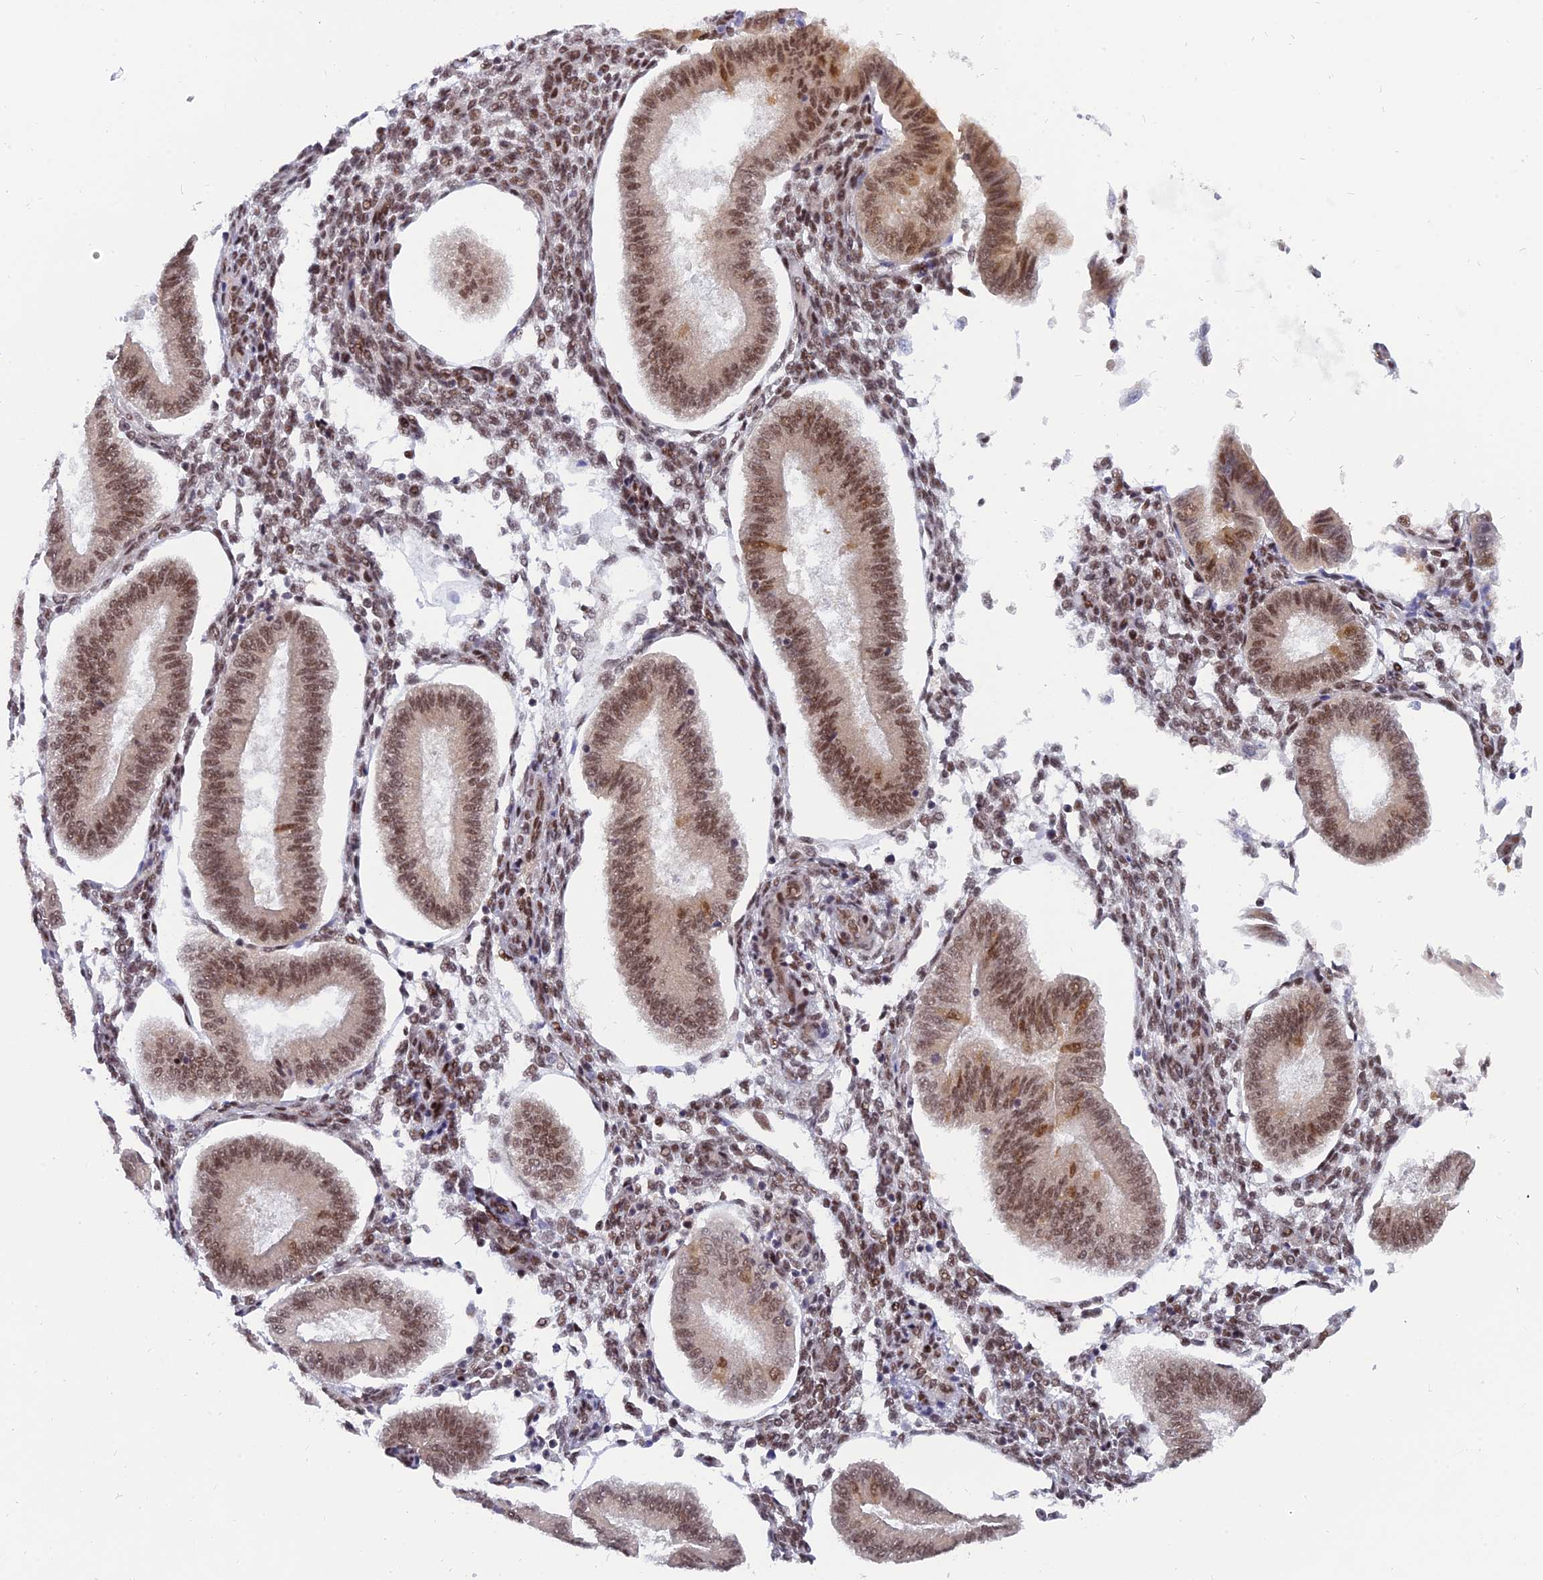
{"staining": {"intensity": "moderate", "quantity": ">75%", "location": "nuclear"}, "tissue": "endometrium", "cell_type": "Cells in endometrial stroma", "image_type": "normal", "snomed": [{"axis": "morphology", "description": "Normal tissue, NOS"}, {"axis": "topography", "description": "Endometrium"}], "caption": "Immunohistochemistry (IHC) (DAB) staining of normal human endometrium shows moderate nuclear protein expression in about >75% of cells in endometrial stroma.", "gene": "DPY30", "patient": {"sex": "female", "age": 39}}